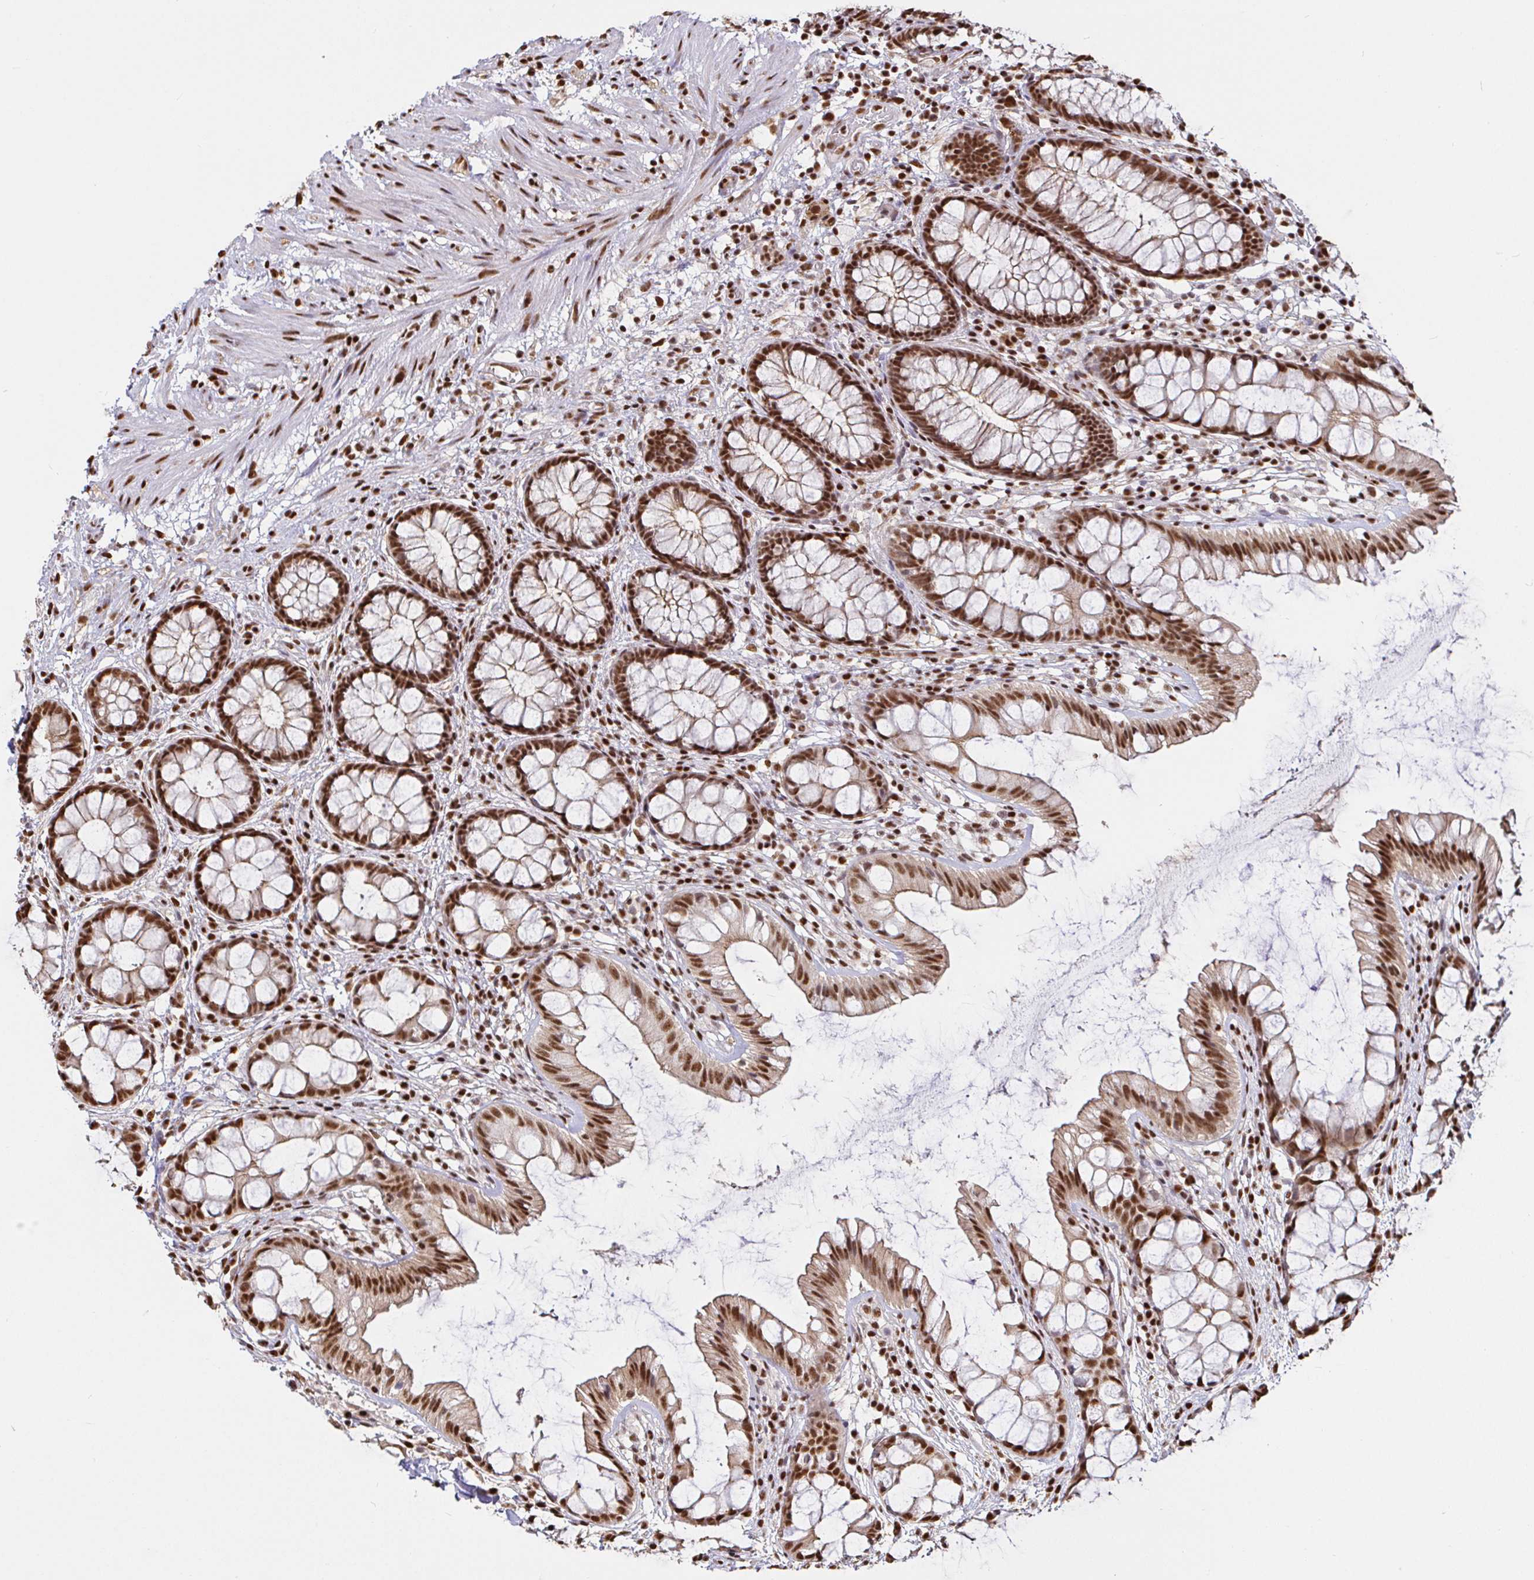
{"staining": {"intensity": "moderate", "quantity": ">75%", "location": "nuclear"}, "tissue": "rectum", "cell_type": "Glandular cells", "image_type": "normal", "snomed": [{"axis": "morphology", "description": "Normal tissue, NOS"}, {"axis": "topography", "description": "Rectum"}], "caption": "DAB immunohistochemical staining of unremarkable rectum demonstrates moderate nuclear protein expression in about >75% of glandular cells. (brown staining indicates protein expression, while blue staining denotes nuclei).", "gene": "SP3", "patient": {"sex": "female", "age": 62}}